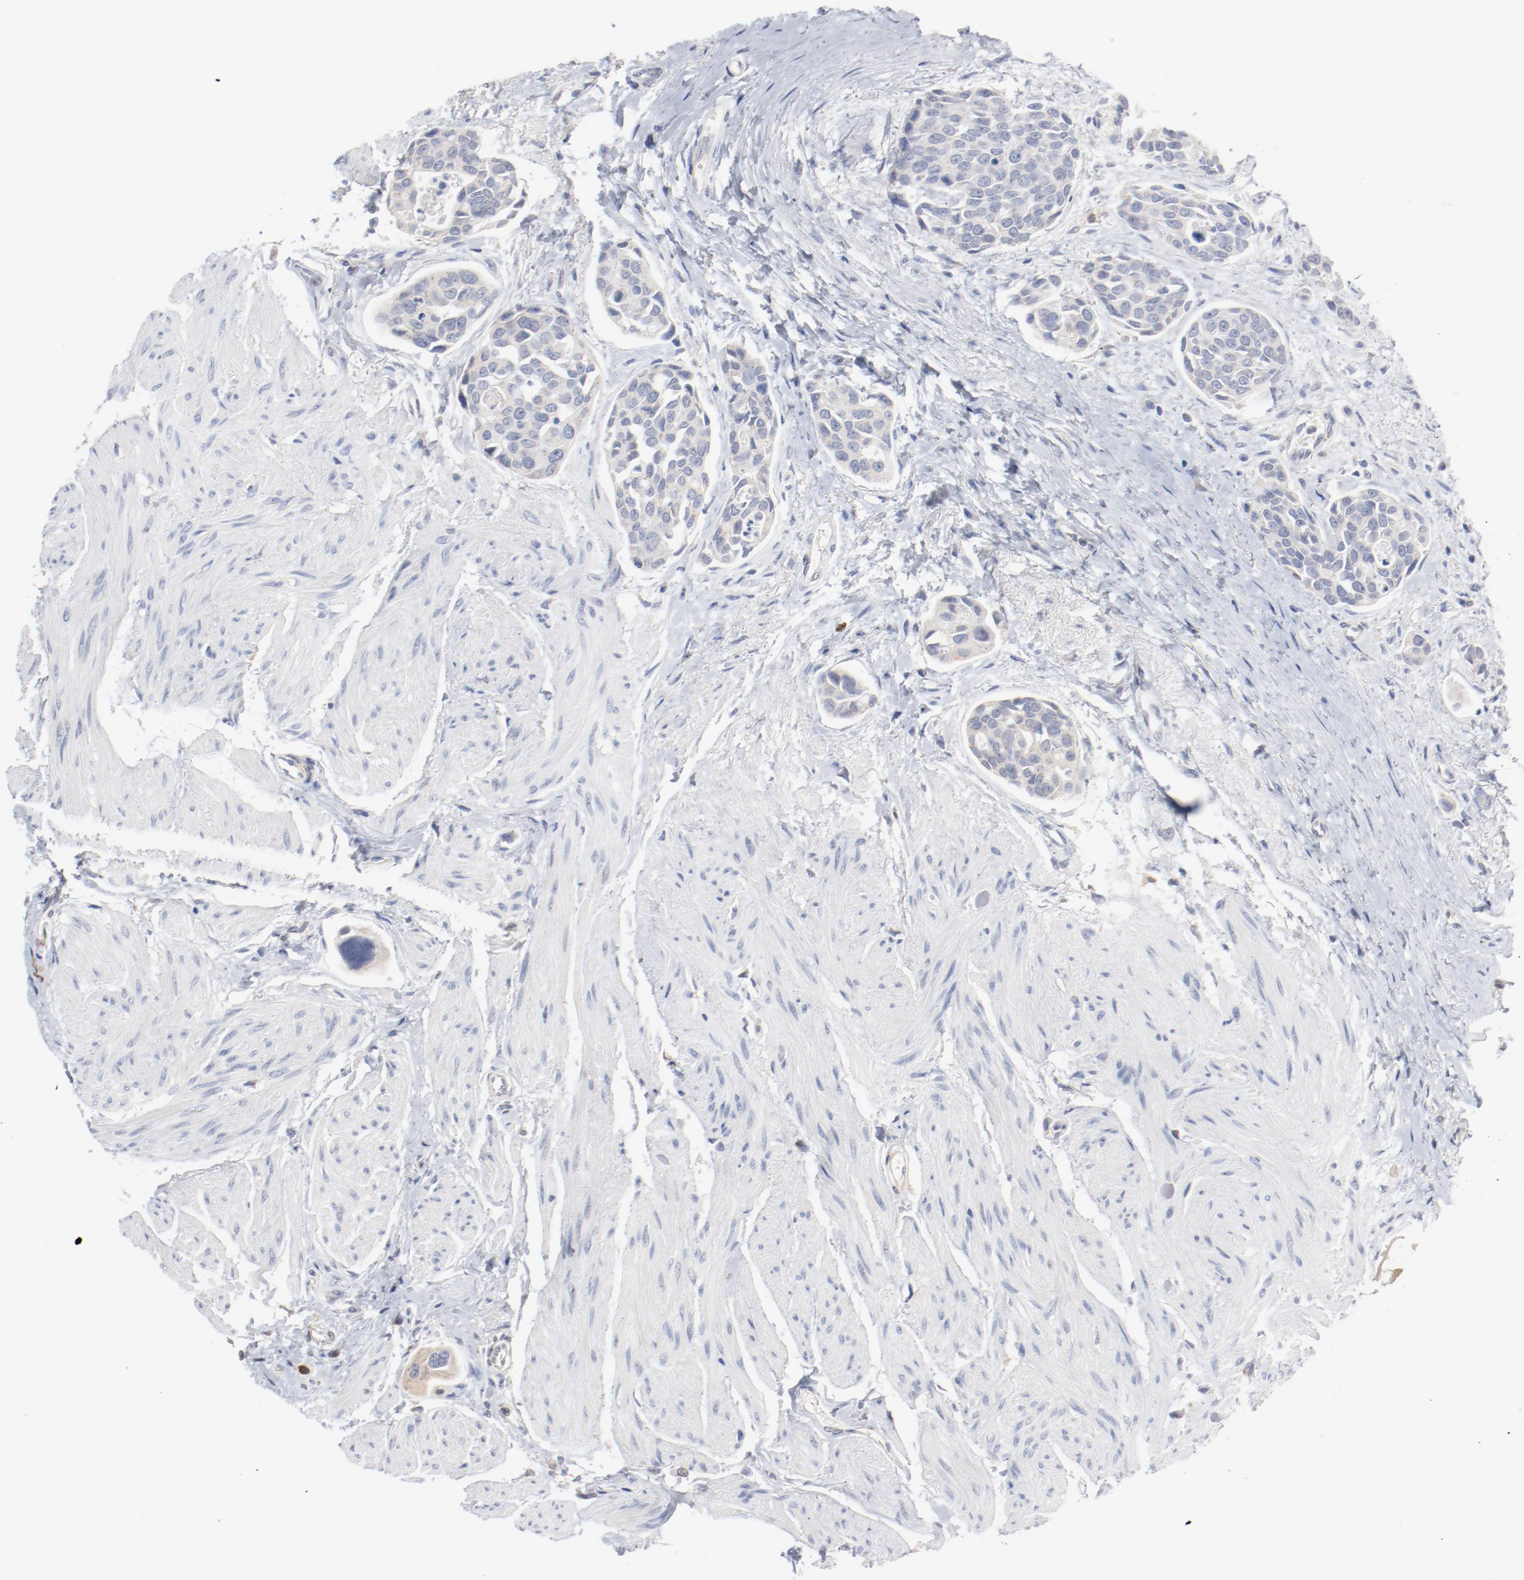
{"staining": {"intensity": "weak", "quantity": ">75%", "location": "cytoplasmic/membranous"}, "tissue": "urothelial cancer", "cell_type": "Tumor cells", "image_type": "cancer", "snomed": [{"axis": "morphology", "description": "Urothelial carcinoma, High grade"}, {"axis": "topography", "description": "Urinary bladder"}], "caption": "High-magnification brightfield microscopy of high-grade urothelial carcinoma stained with DAB (brown) and counterstained with hematoxylin (blue). tumor cells exhibit weak cytoplasmic/membranous positivity is identified in approximately>75% of cells. Nuclei are stained in blue.", "gene": "AK7", "patient": {"sex": "male", "age": 78}}